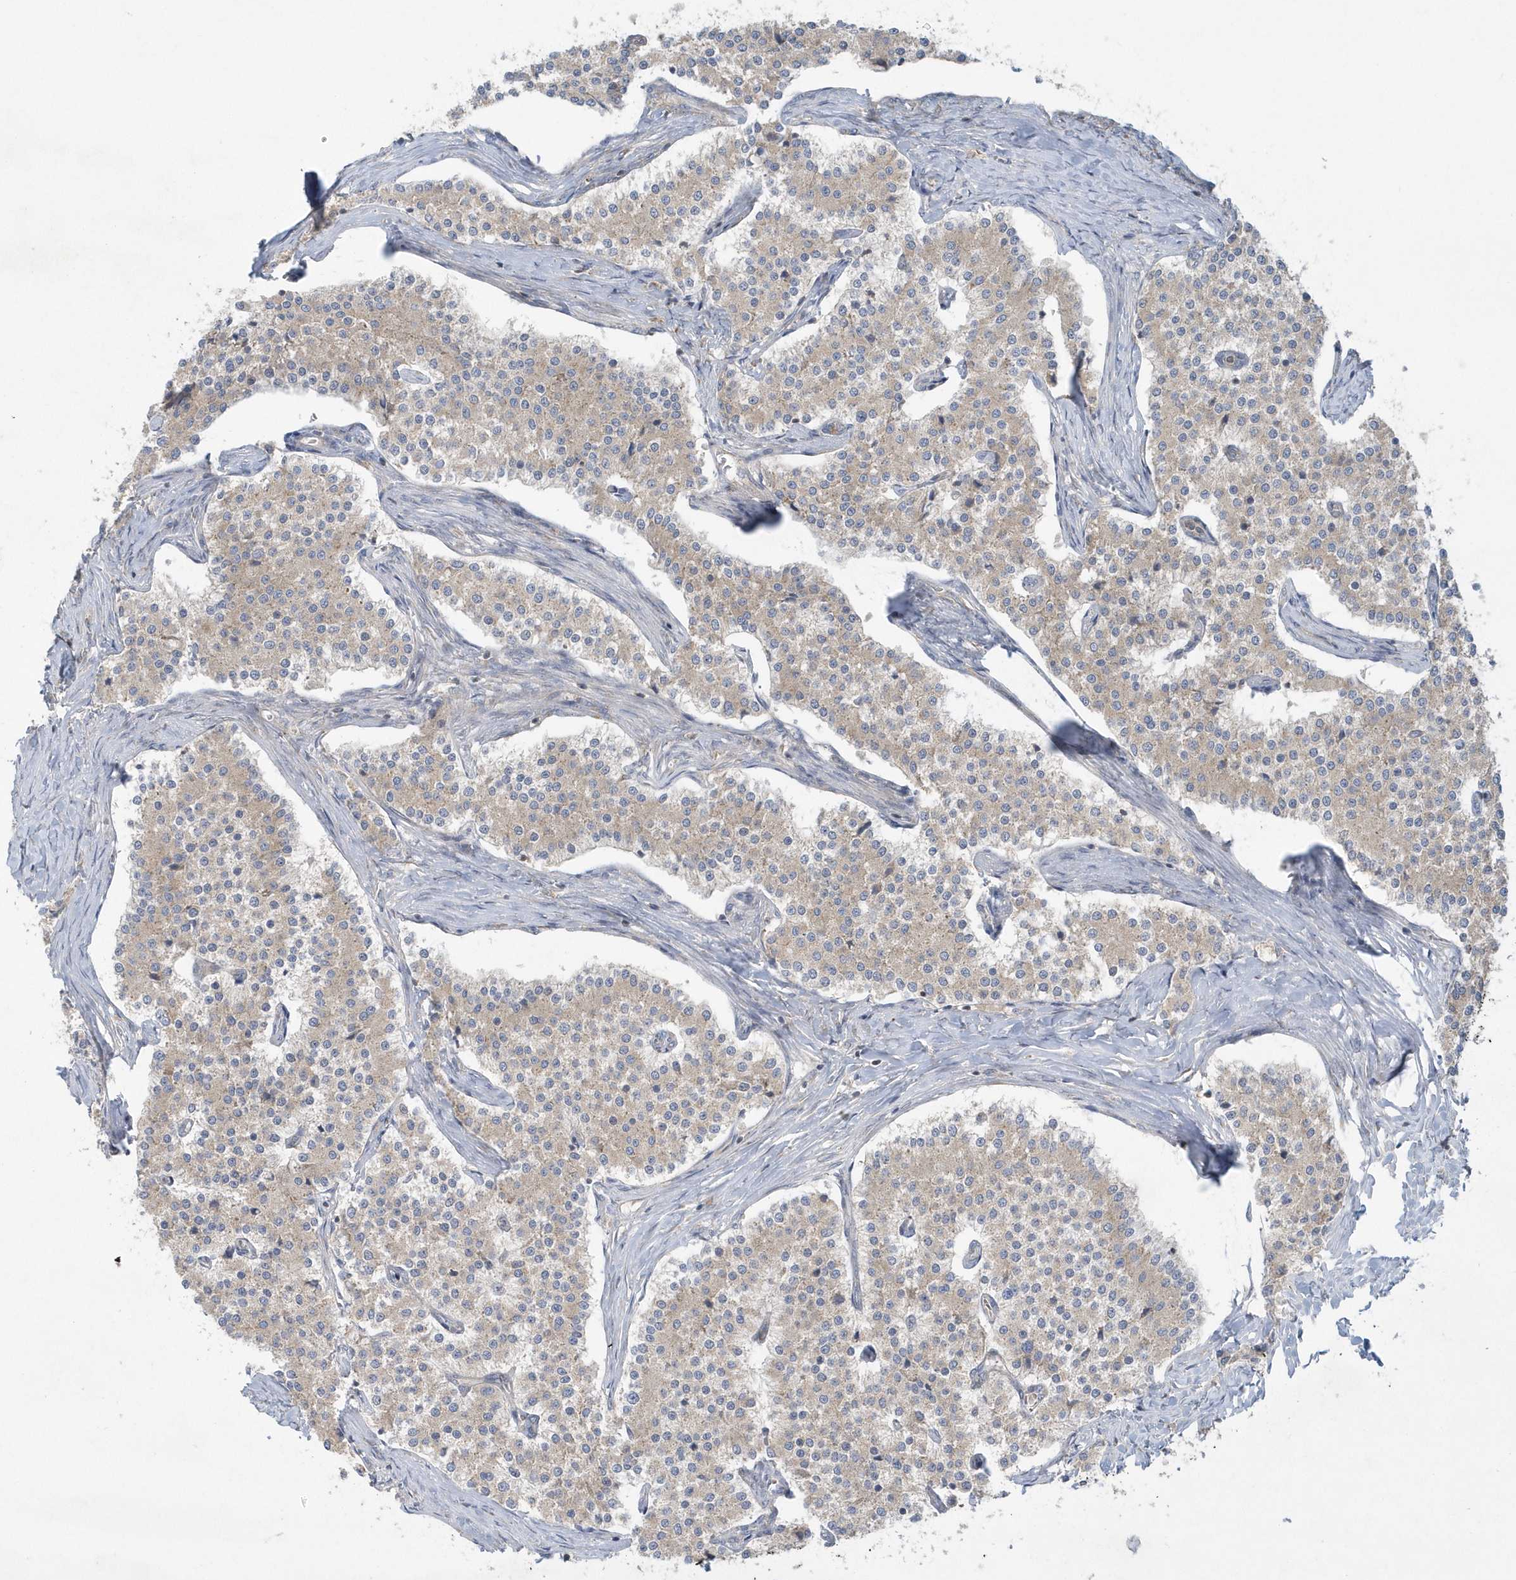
{"staining": {"intensity": "weak", "quantity": "<25%", "location": "cytoplasmic/membranous"}, "tissue": "carcinoid", "cell_type": "Tumor cells", "image_type": "cancer", "snomed": [{"axis": "morphology", "description": "Carcinoid, malignant, NOS"}, {"axis": "topography", "description": "Colon"}], "caption": "DAB immunohistochemical staining of carcinoid shows no significant positivity in tumor cells.", "gene": "CNOT10", "patient": {"sex": "female", "age": 52}}